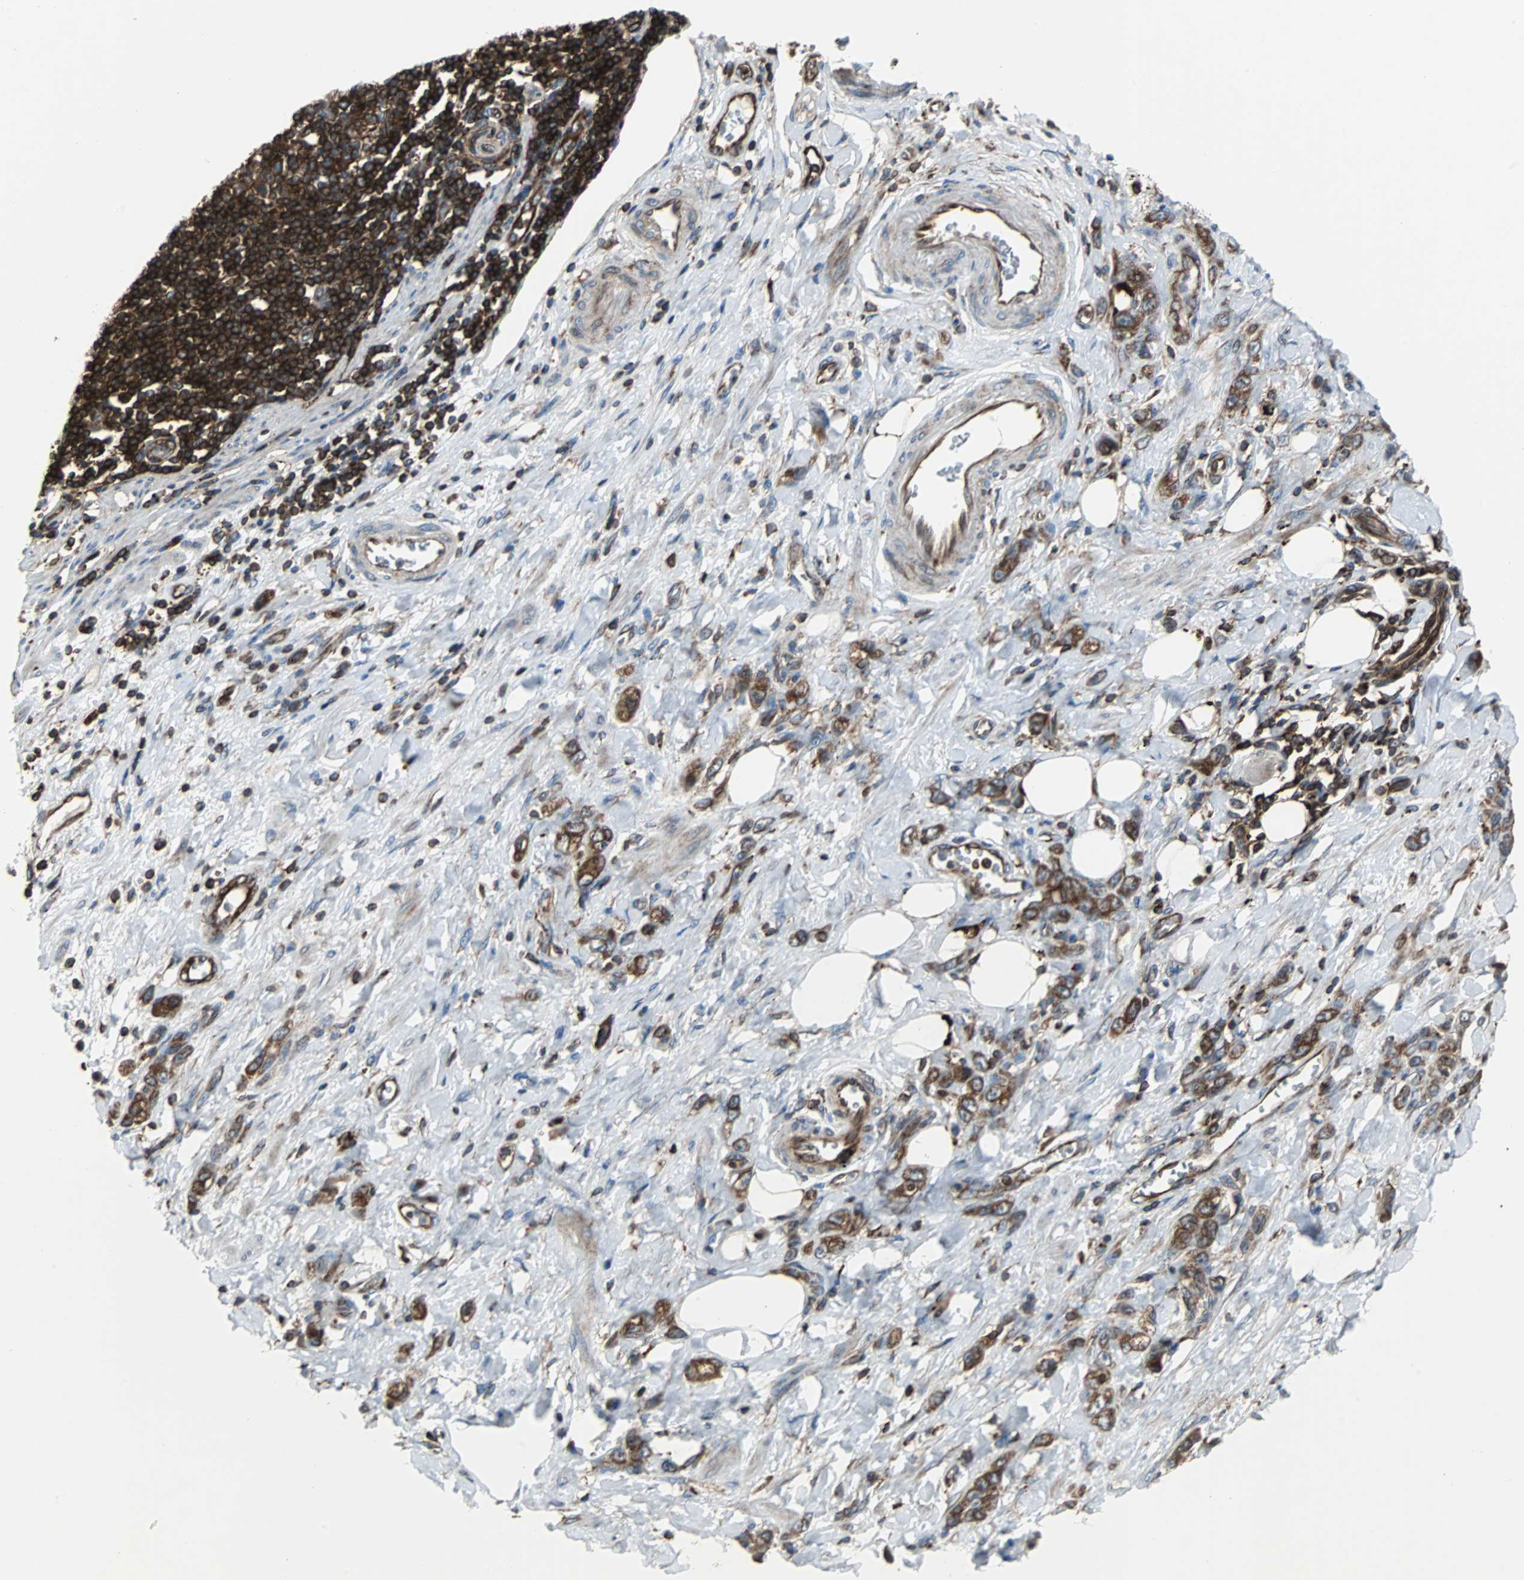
{"staining": {"intensity": "strong", "quantity": "25%-75%", "location": "cytoplasmic/membranous"}, "tissue": "stomach cancer", "cell_type": "Tumor cells", "image_type": "cancer", "snomed": [{"axis": "morphology", "description": "Adenocarcinoma, NOS"}, {"axis": "topography", "description": "Stomach"}], "caption": "IHC of human stomach cancer (adenocarcinoma) reveals high levels of strong cytoplasmic/membranous expression in about 25%-75% of tumor cells.", "gene": "RELA", "patient": {"sex": "male", "age": 82}}